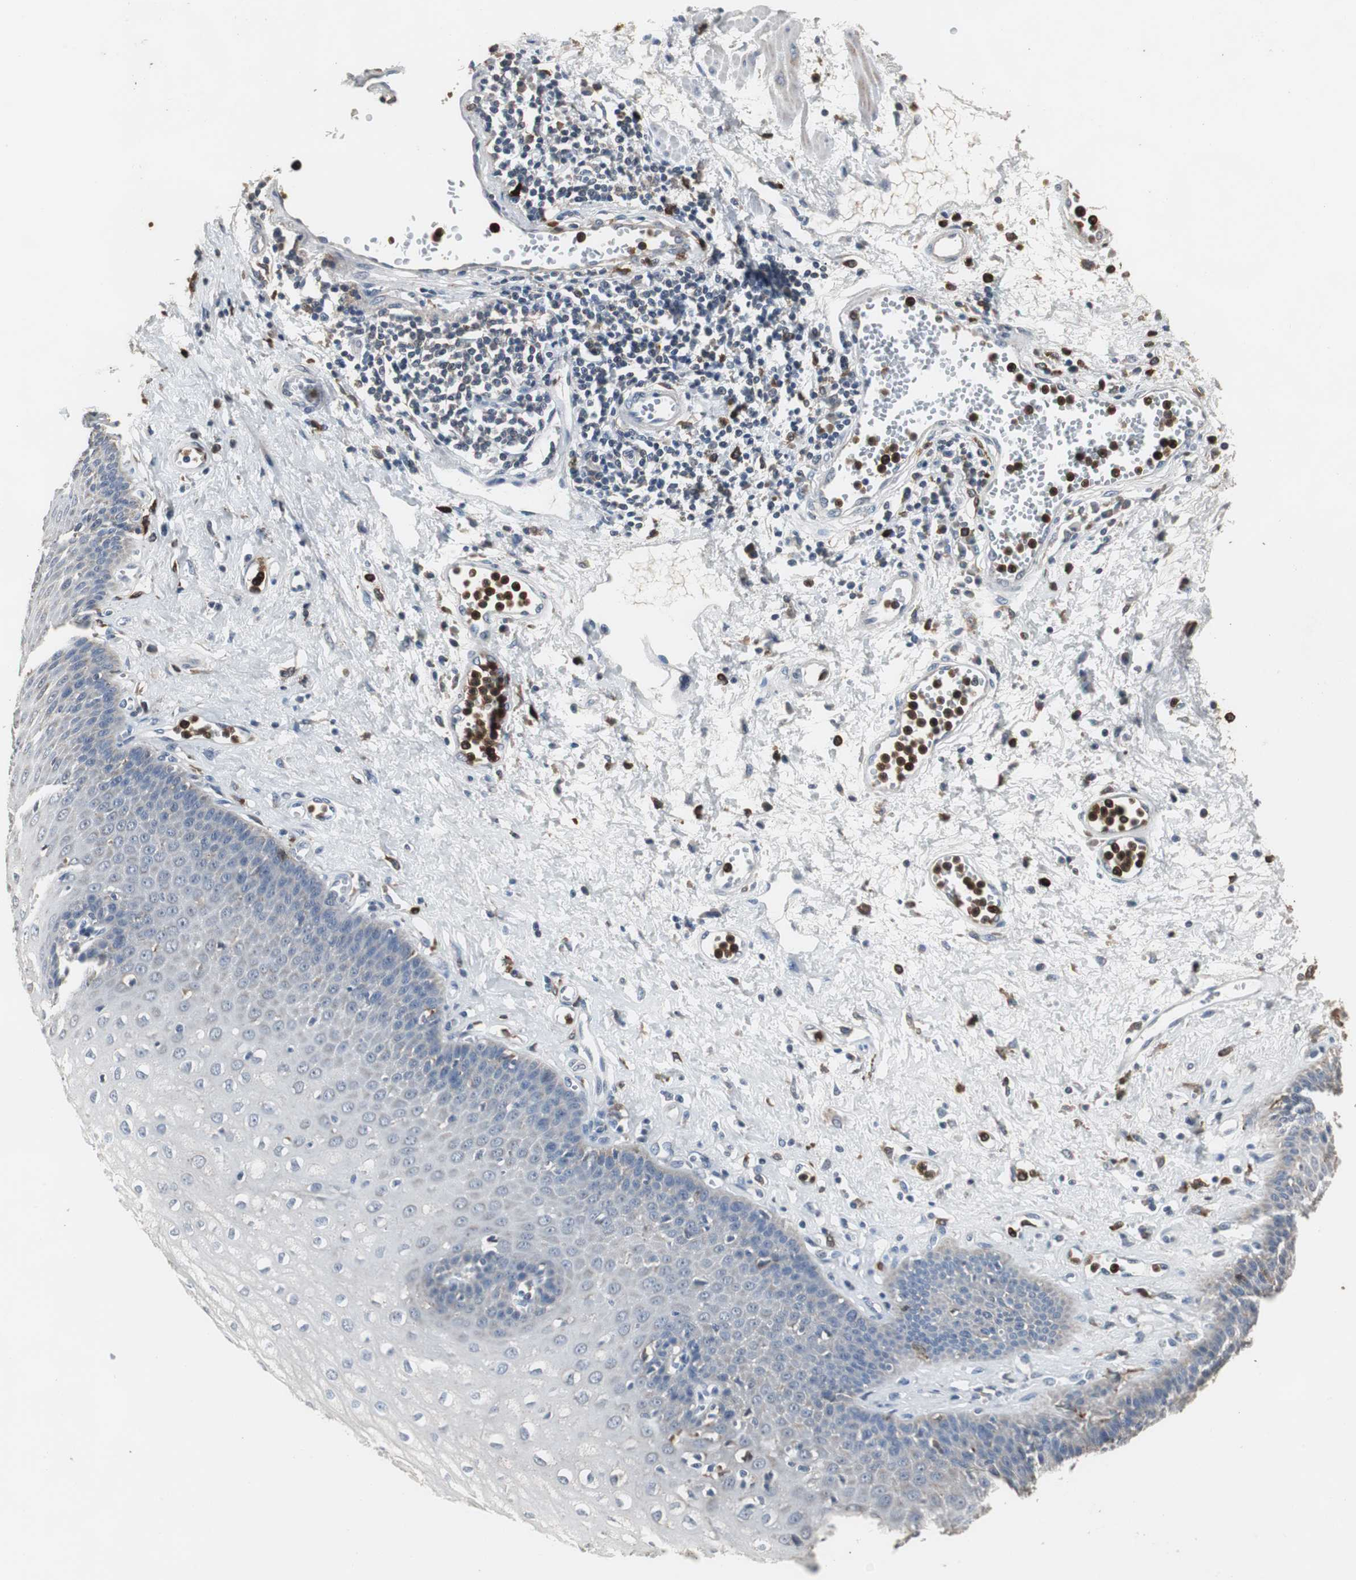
{"staining": {"intensity": "weak", "quantity": "<25%", "location": "cytoplasmic/membranous"}, "tissue": "esophagus", "cell_type": "Squamous epithelial cells", "image_type": "normal", "snomed": [{"axis": "morphology", "description": "Normal tissue, NOS"}, {"axis": "morphology", "description": "Squamous cell carcinoma, NOS"}, {"axis": "topography", "description": "Esophagus"}], "caption": "DAB immunohistochemical staining of benign esophagus reveals no significant staining in squamous epithelial cells.", "gene": "NCF2", "patient": {"sex": "male", "age": 65}}